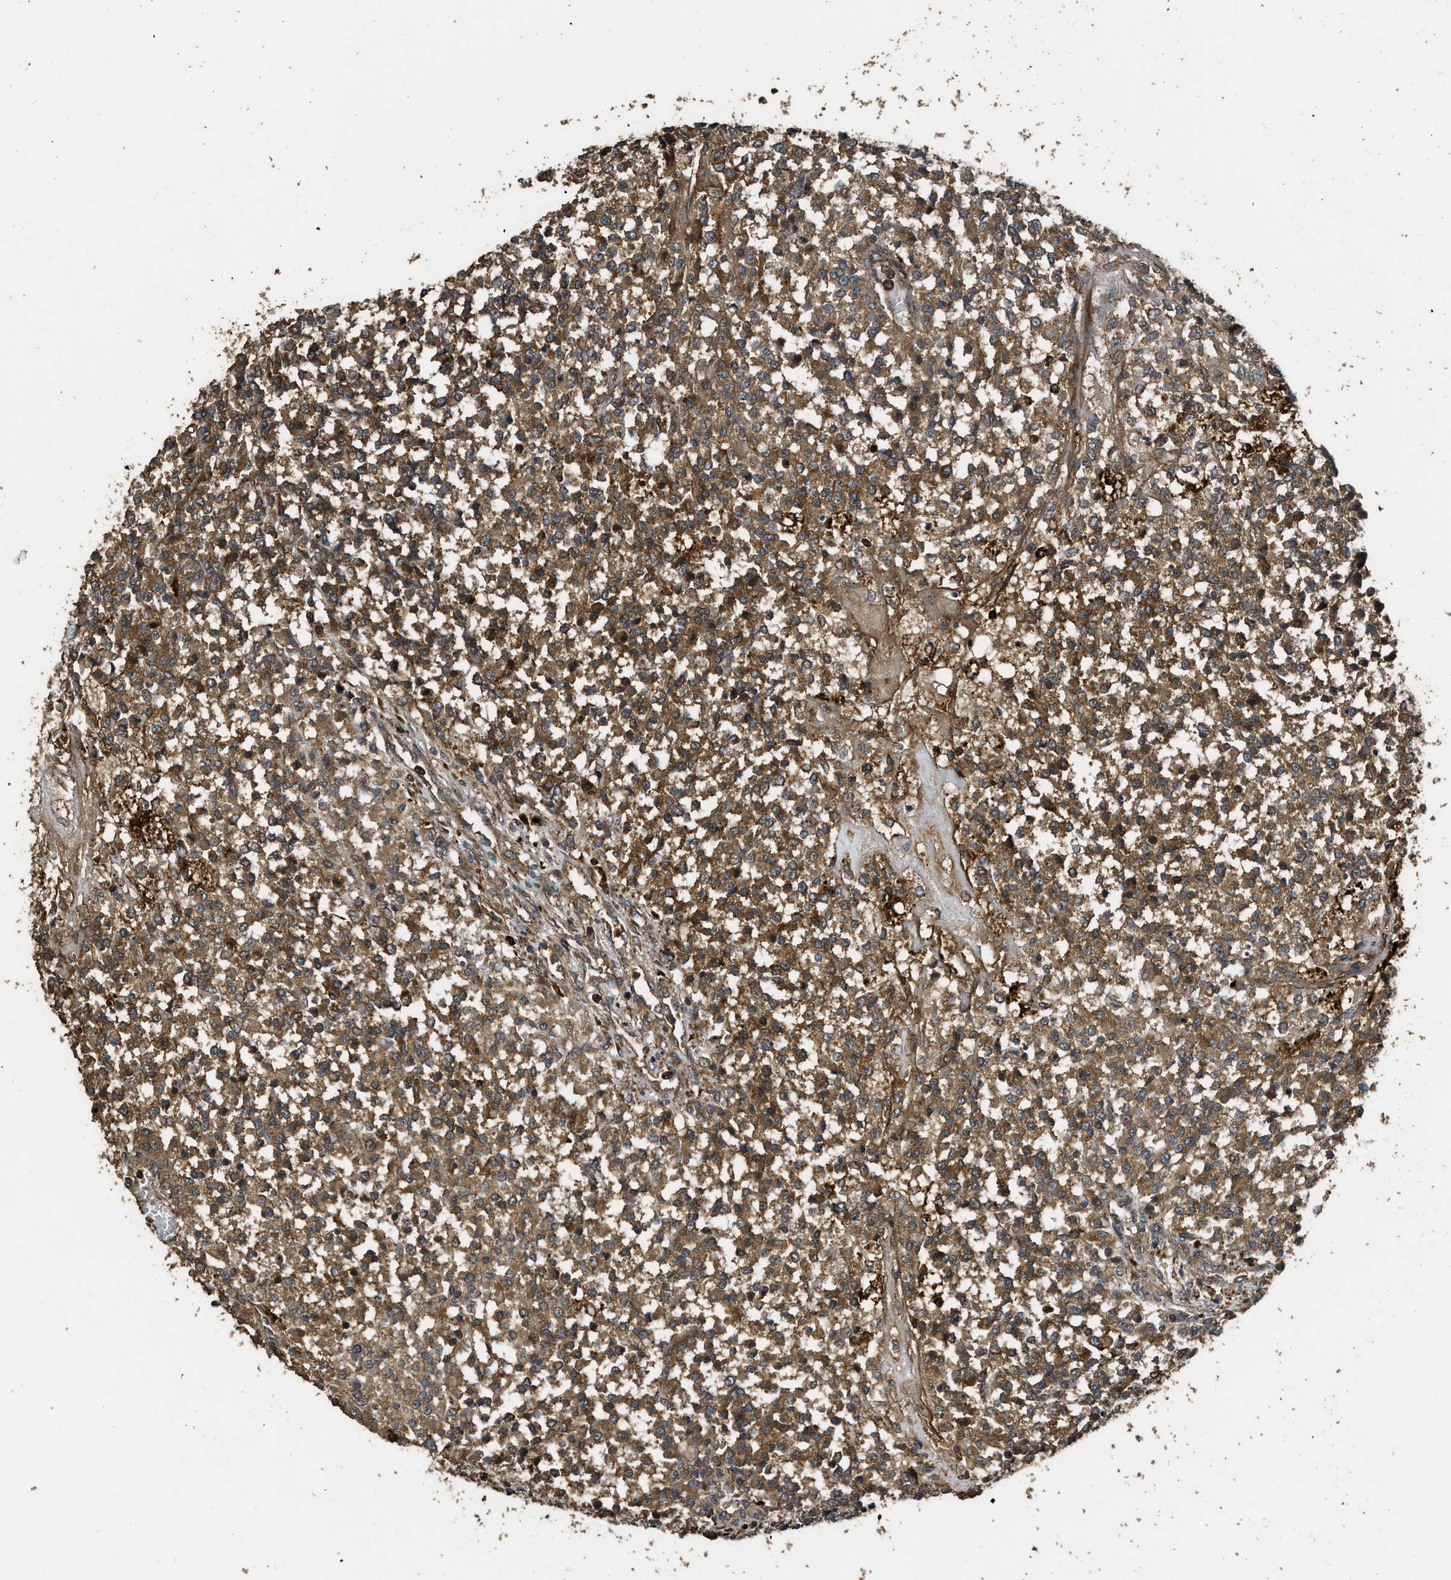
{"staining": {"intensity": "moderate", "quantity": ">75%", "location": "cytoplasmic/membranous"}, "tissue": "testis cancer", "cell_type": "Tumor cells", "image_type": "cancer", "snomed": [{"axis": "morphology", "description": "Seminoma, NOS"}, {"axis": "topography", "description": "Testis"}], "caption": "Testis cancer (seminoma) stained with a brown dye displays moderate cytoplasmic/membranous positive positivity in about >75% of tumor cells.", "gene": "PPP6R3", "patient": {"sex": "male", "age": 59}}